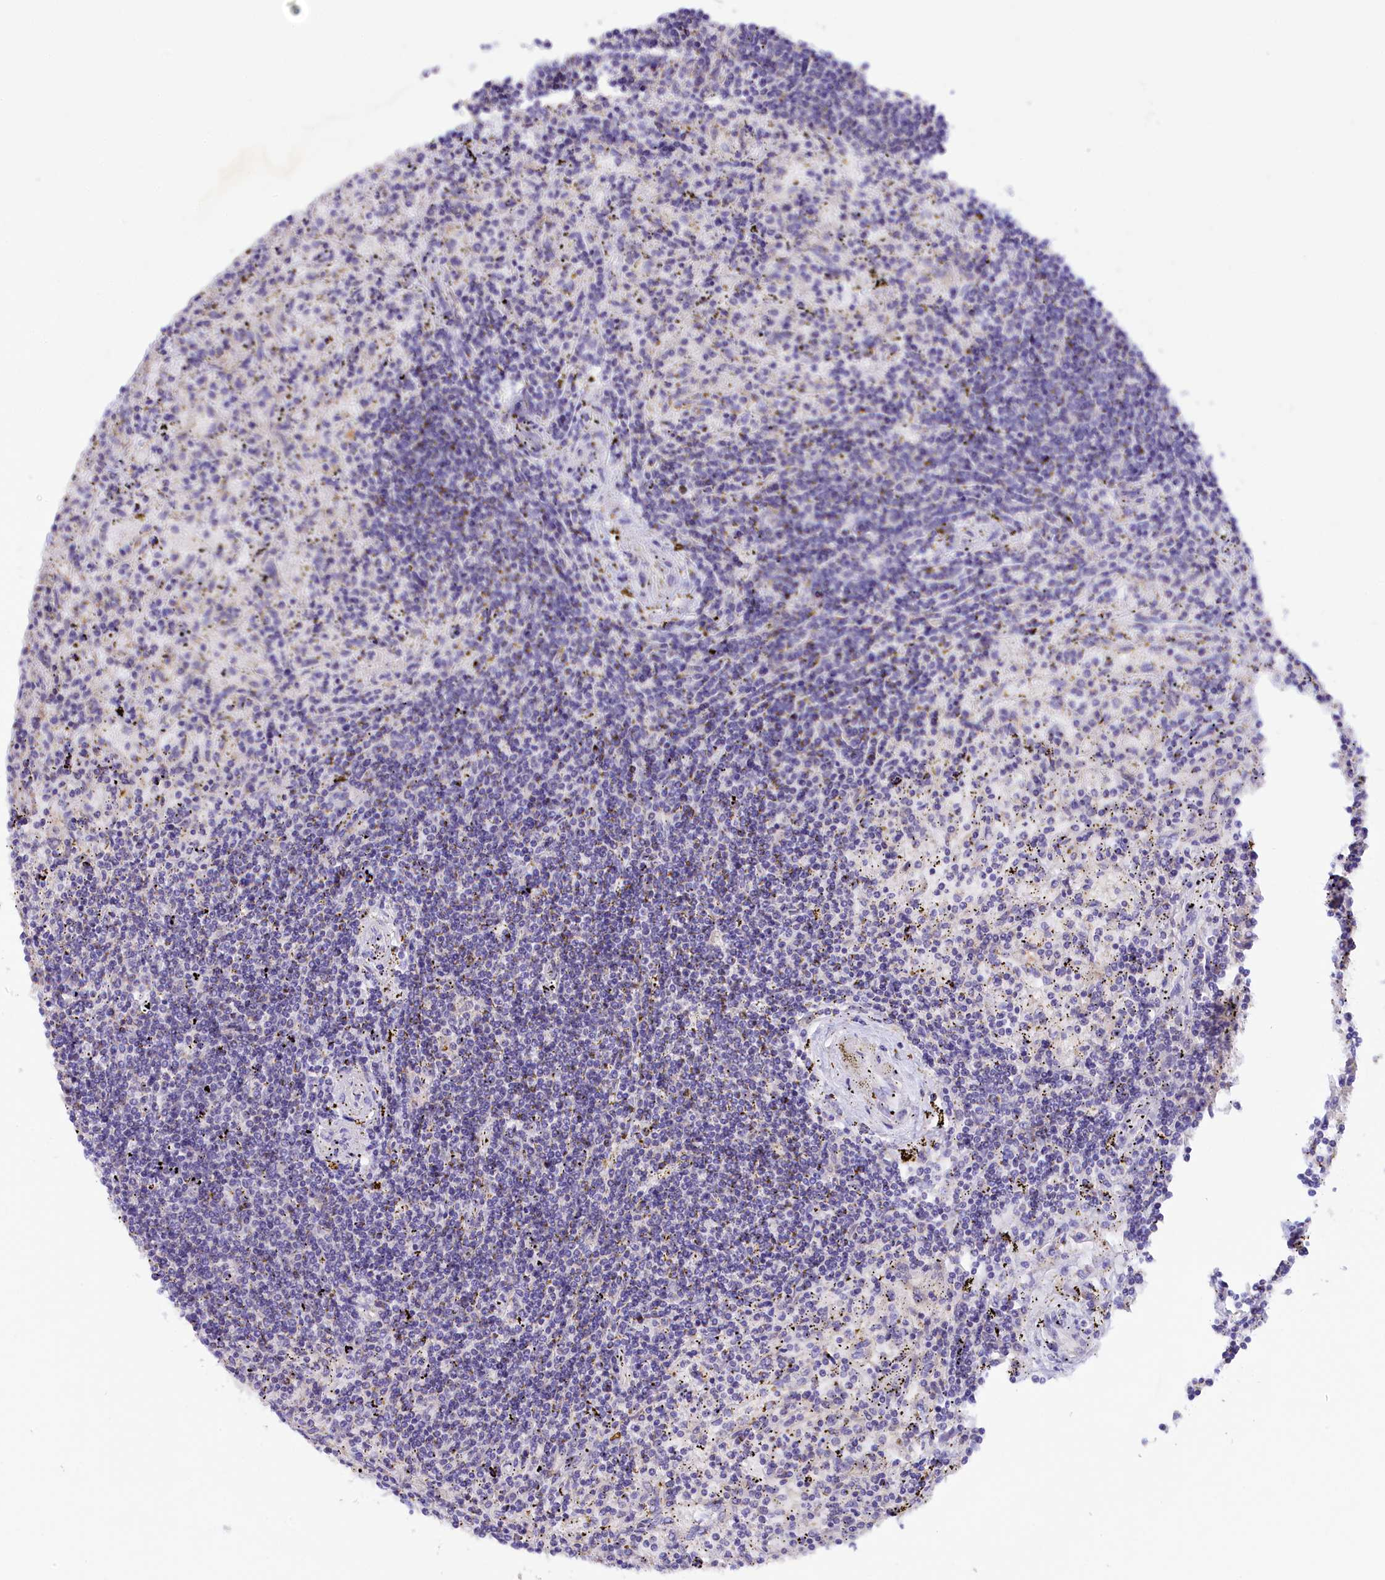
{"staining": {"intensity": "negative", "quantity": "none", "location": "none"}, "tissue": "lymphoma", "cell_type": "Tumor cells", "image_type": "cancer", "snomed": [{"axis": "morphology", "description": "Malignant lymphoma, non-Hodgkin's type, Low grade"}, {"axis": "topography", "description": "Spleen"}], "caption": "Tumor cells are negative for protein expression in human malignant lymphoma, non-Hodgkin's type (low-grade).", "gene": "PKIA", "patient": {"sex": "male", "age": 76}}